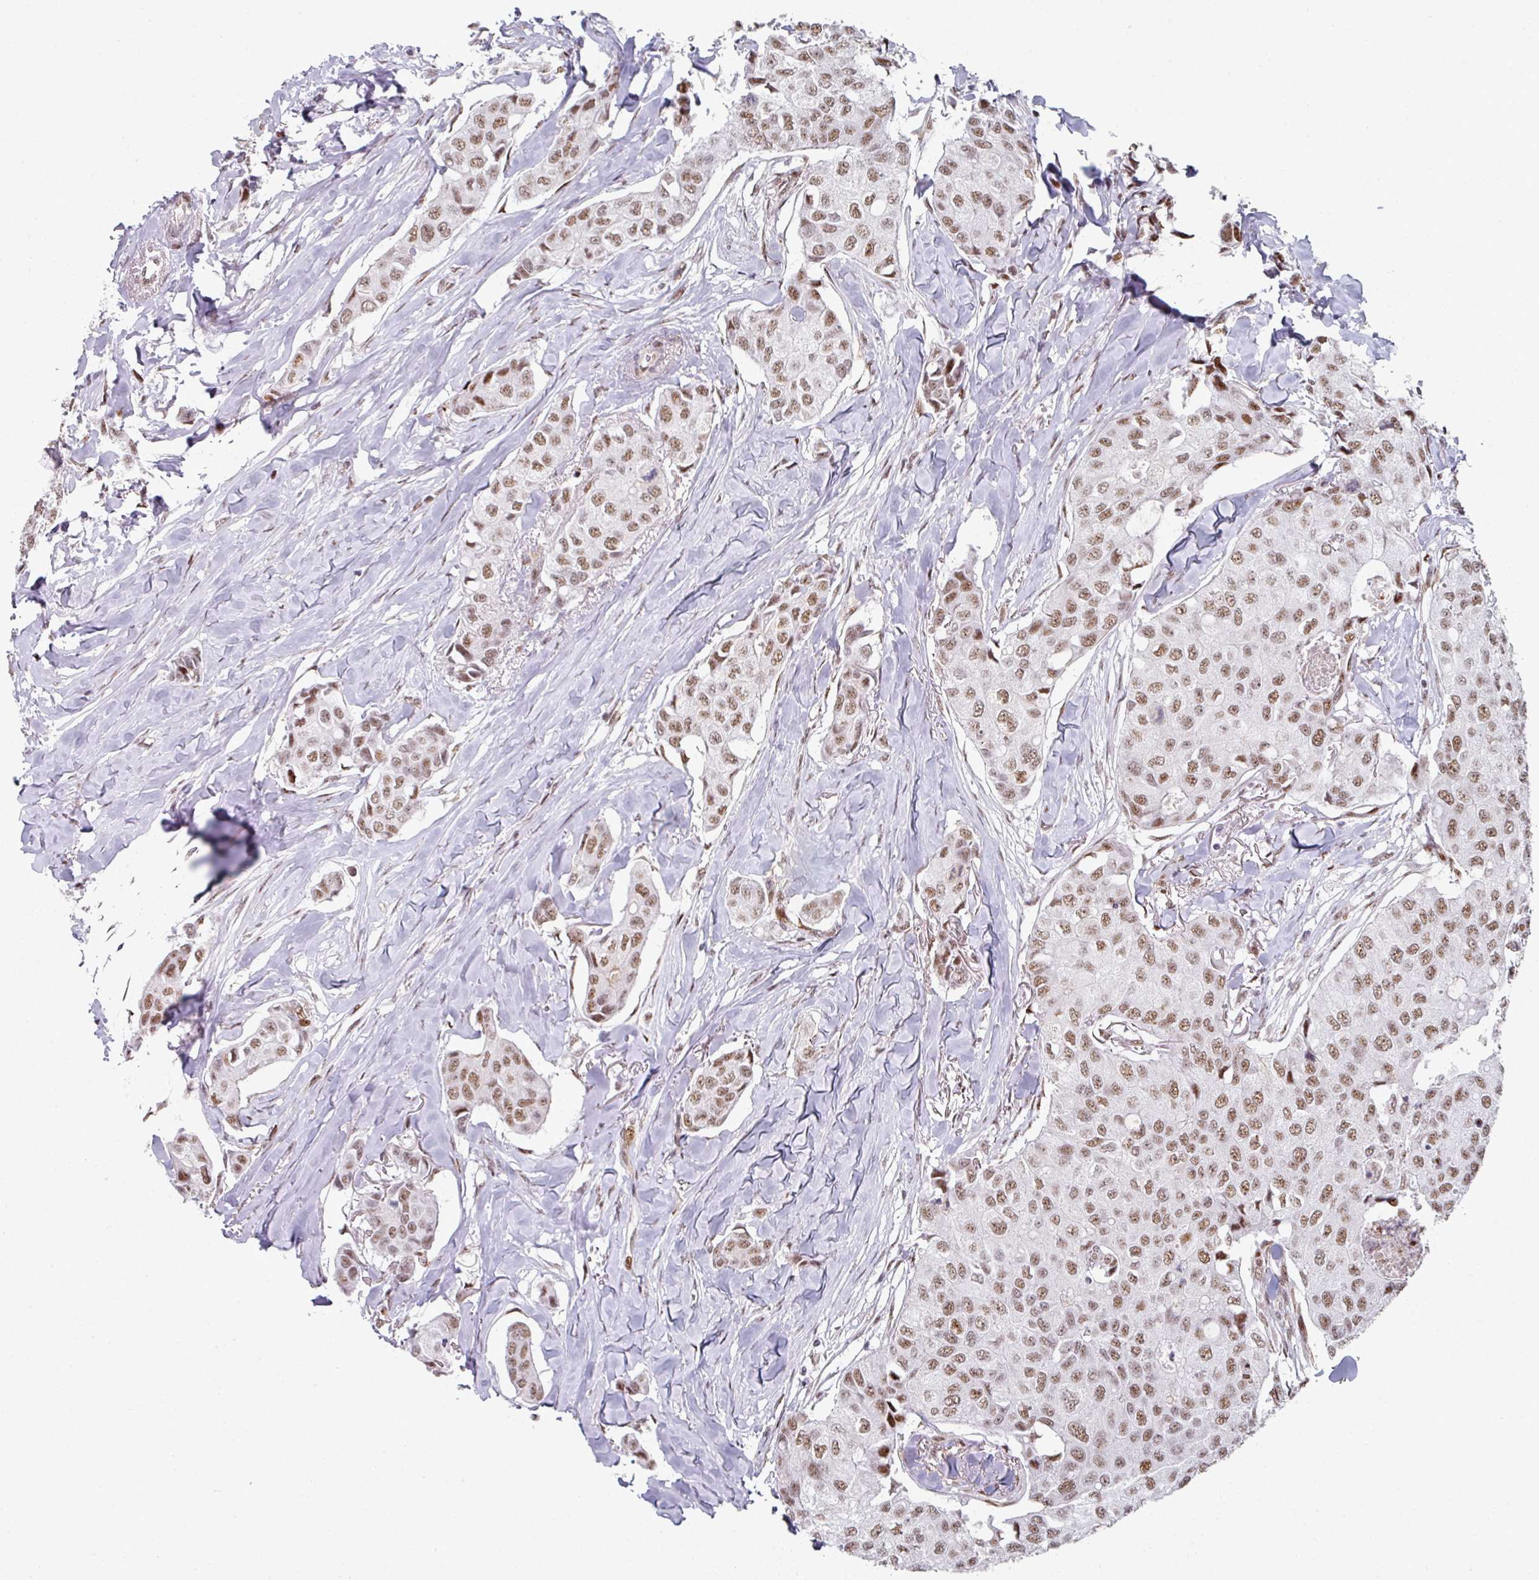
{"staining": {"intensity": "moderate", "quantity": ">75%", "location": "nuclear"}, "tissue": "breast cancer", "cell_type": "Tumor cells", "image_type": "cancer", "snomed": [{"axis": "morphology", "description": "Duct carcinoma"}, {"axis": "topography", "description": "Breast"}], "caption": "Immunohistochemistry image of human breast infiltrating ductal carcinoma stained for a protein (brown), which demonstrates medium levels of moderate nuclear expression in about >75% of tumor cells.", "gene": "SF3B5", "patient": {"sex": "female", "age": 80}}